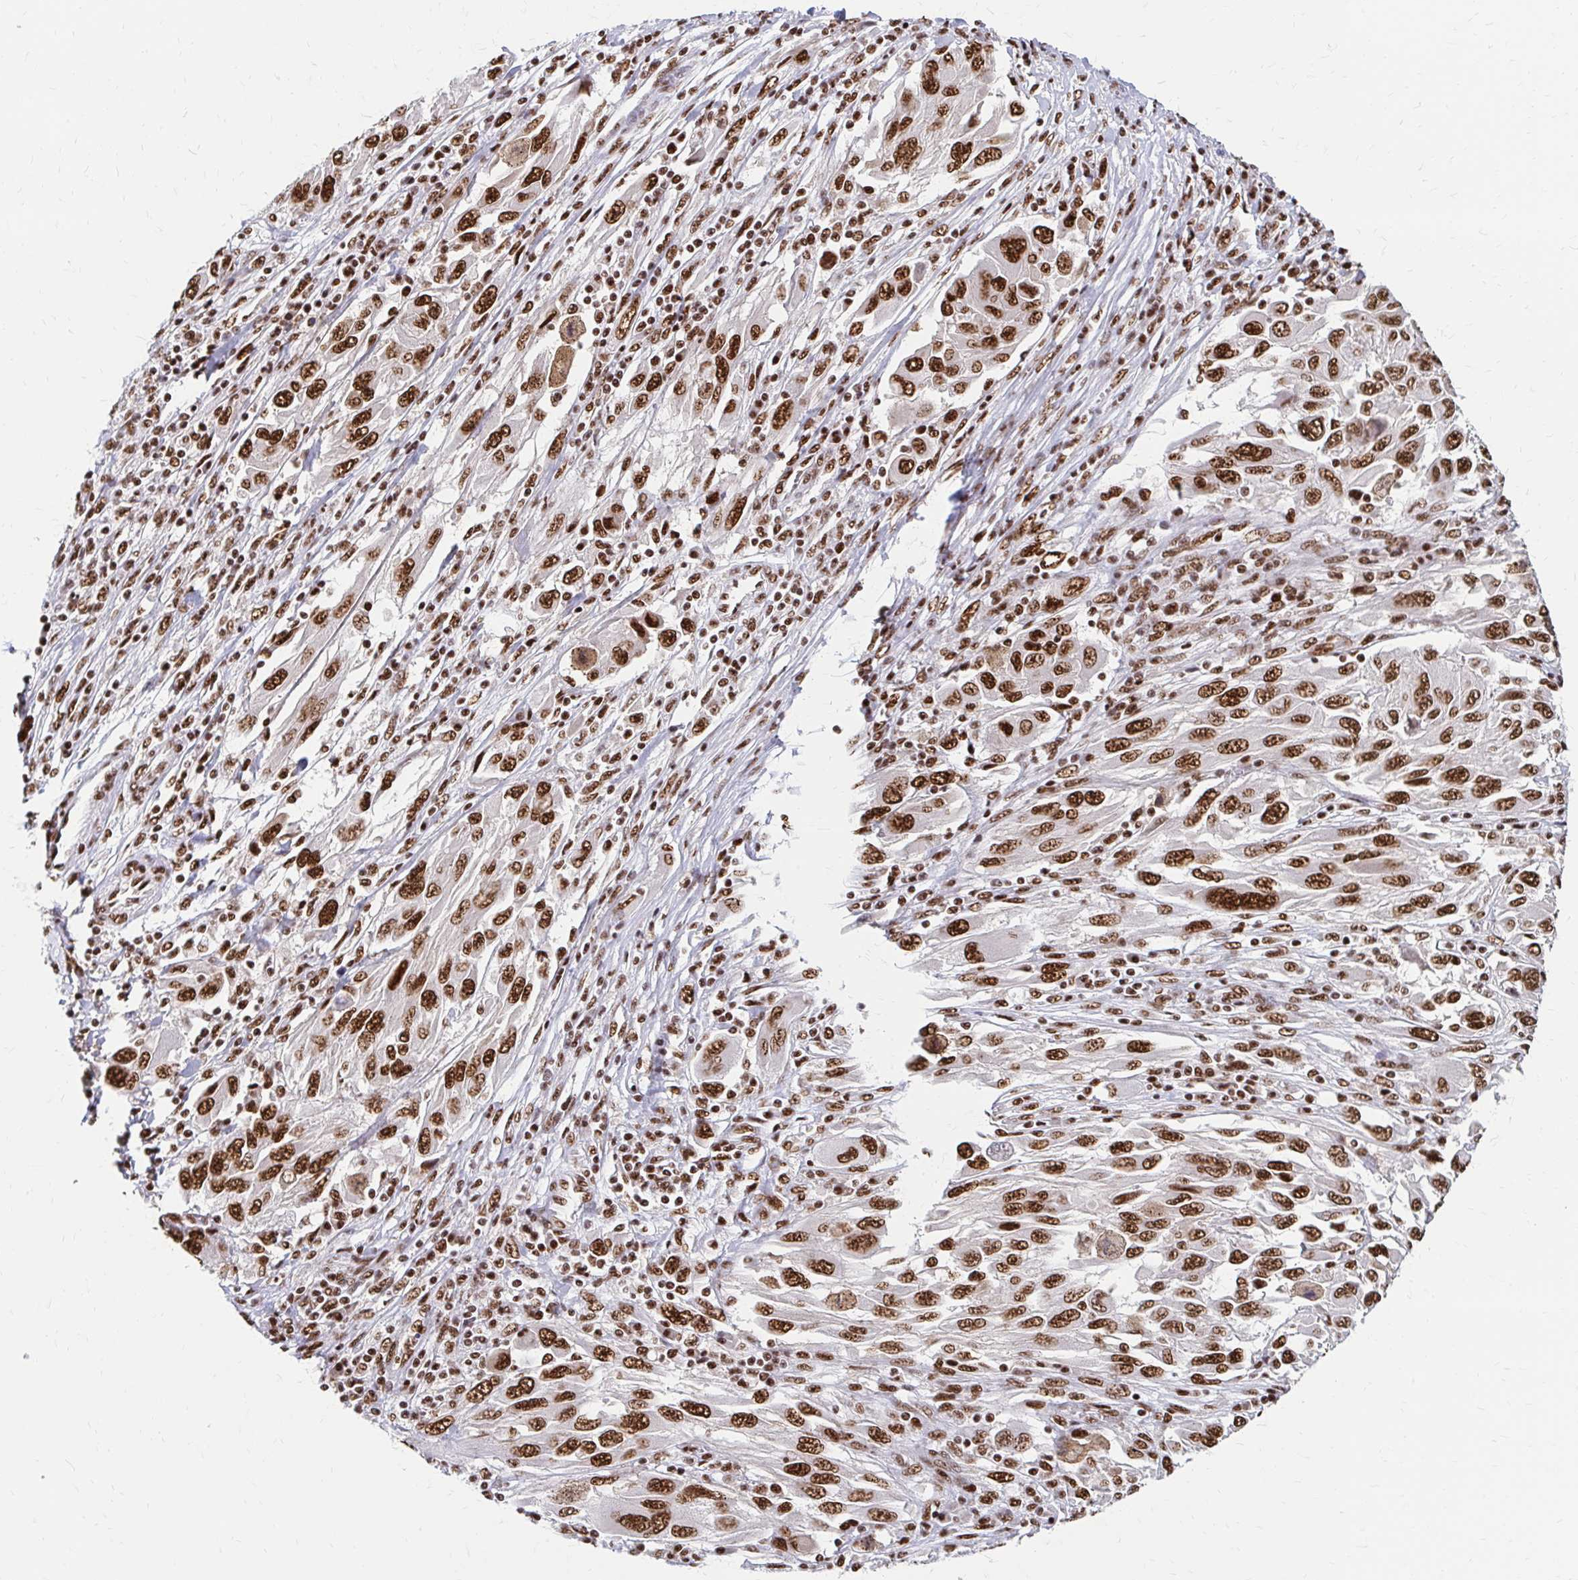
{"staining": {"intensity": "strong", "quantity": ">75%", "location": "nuclear"}, "tissue": "melanoma", "cell_type": "Tumor cells", "image_type": "cancer", "snomed": [{"axis": "morphology", "description": "Malignant melanoma, NOS"}, {"axis": "topography", "description": "Skin"}], "caption": "The histopathology image shows a brown stain indicating the presence of a protein in the nuclear of tumor cells in melanoma.", "gene": "CNKSR3", "patient": {"sex": "female", "age": 91}}